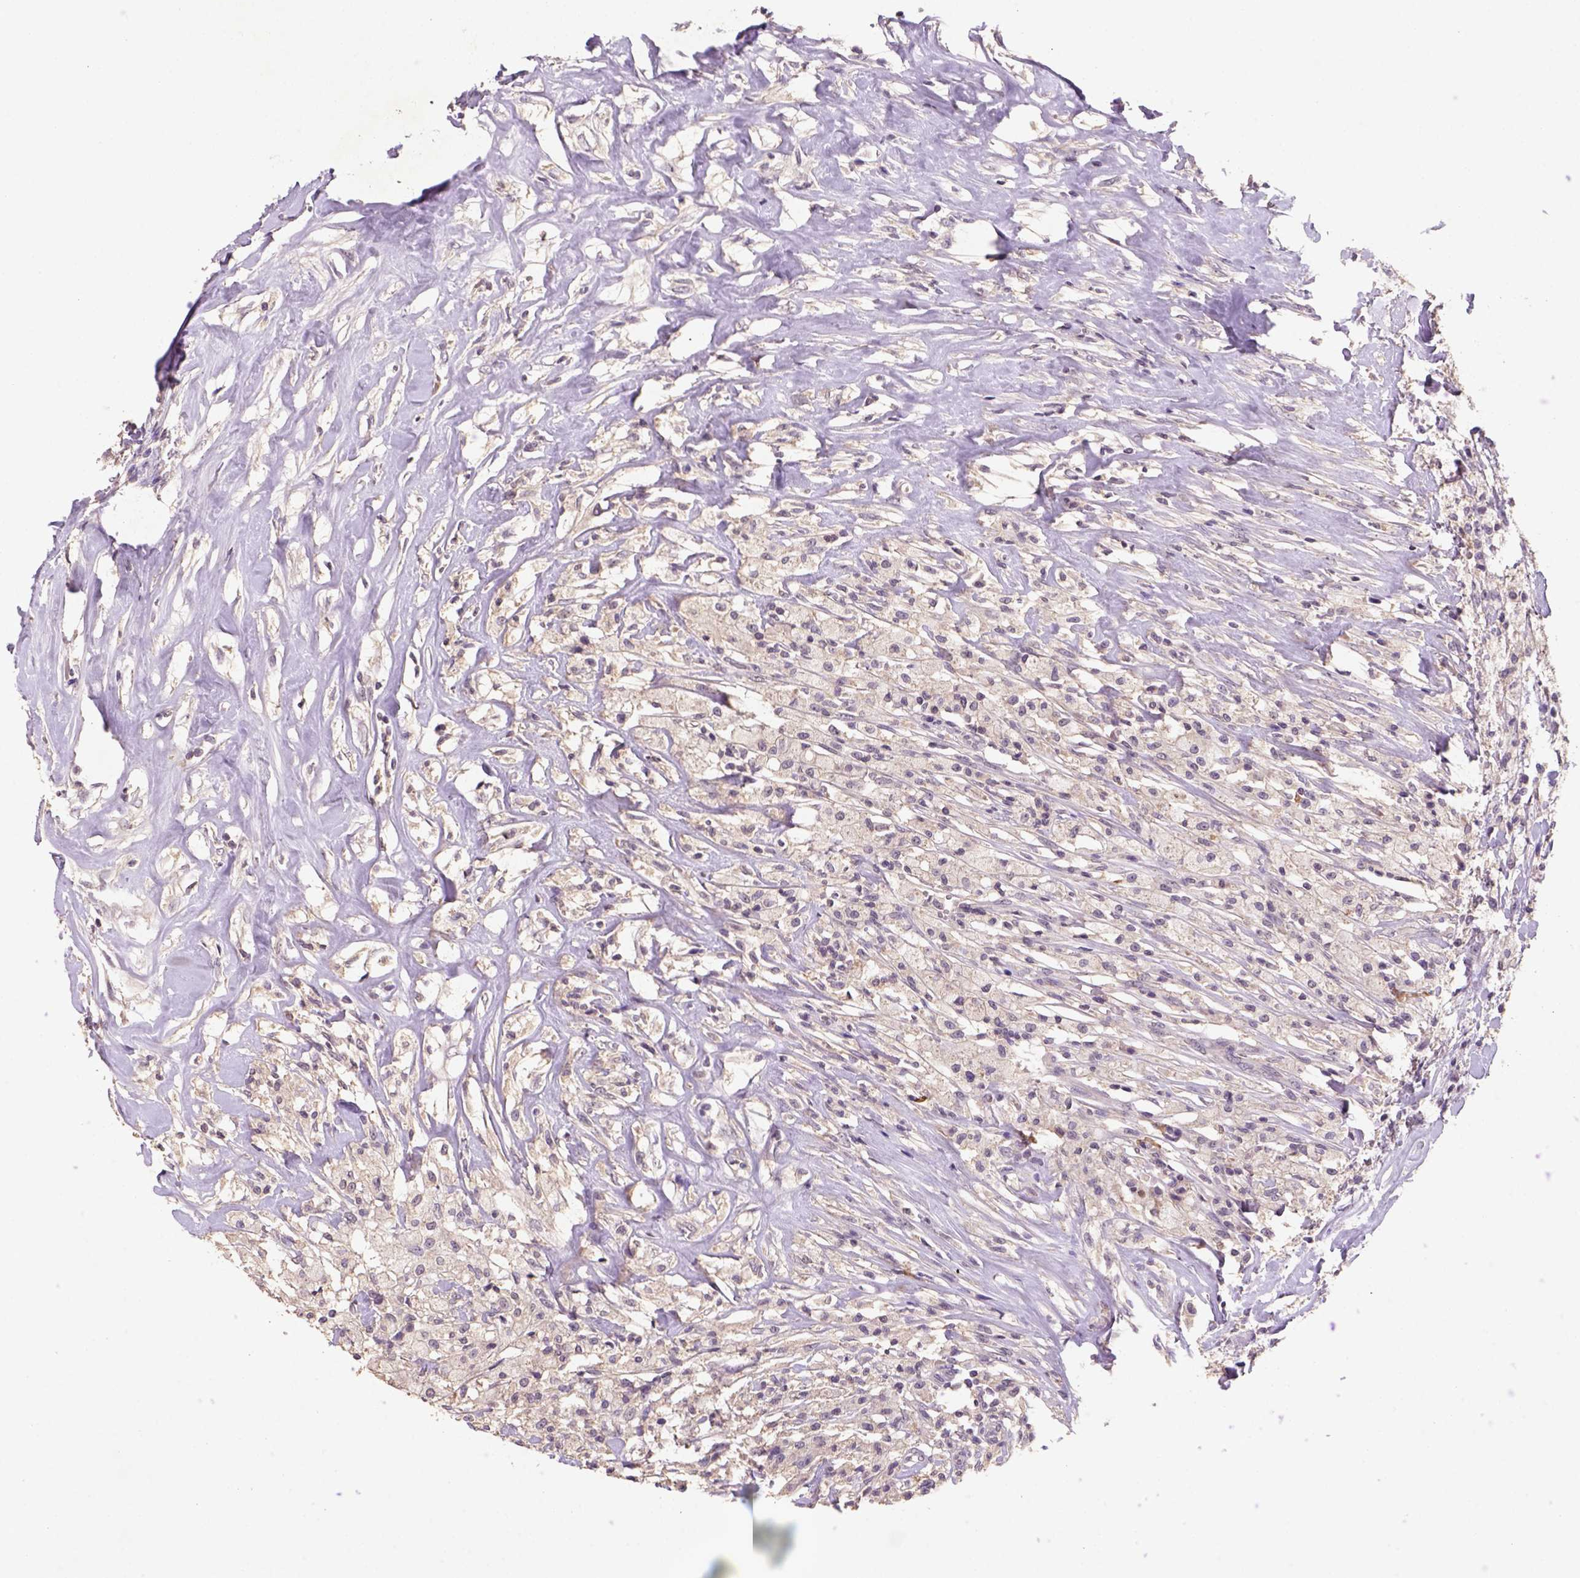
{"staining": {"intensity": "weak", "quantity": ">75%", "location": "cytoplasmic/membranous,nuclear"}, "tissue": "testis cancer", "cell_type": "Tumor cells", "image_type": "cancer", "snomed": [{"axis": "morphology", "description": "Necrosis, NOS"}, {"axis": "morphology", "description": "Carcinoma, Embryonal, NOS"}, {"axis": "topography", "description": "Testis"}], "caption": "There is low levels of weak cytoplasmic/membranous and nuclear staining in tumor cells of embryonal carcinoma (testis), as demonstrated by immunohistochemical staining (brown color).", "gene": "SCML4", "patient": {"sex": "male", "age": 19}}